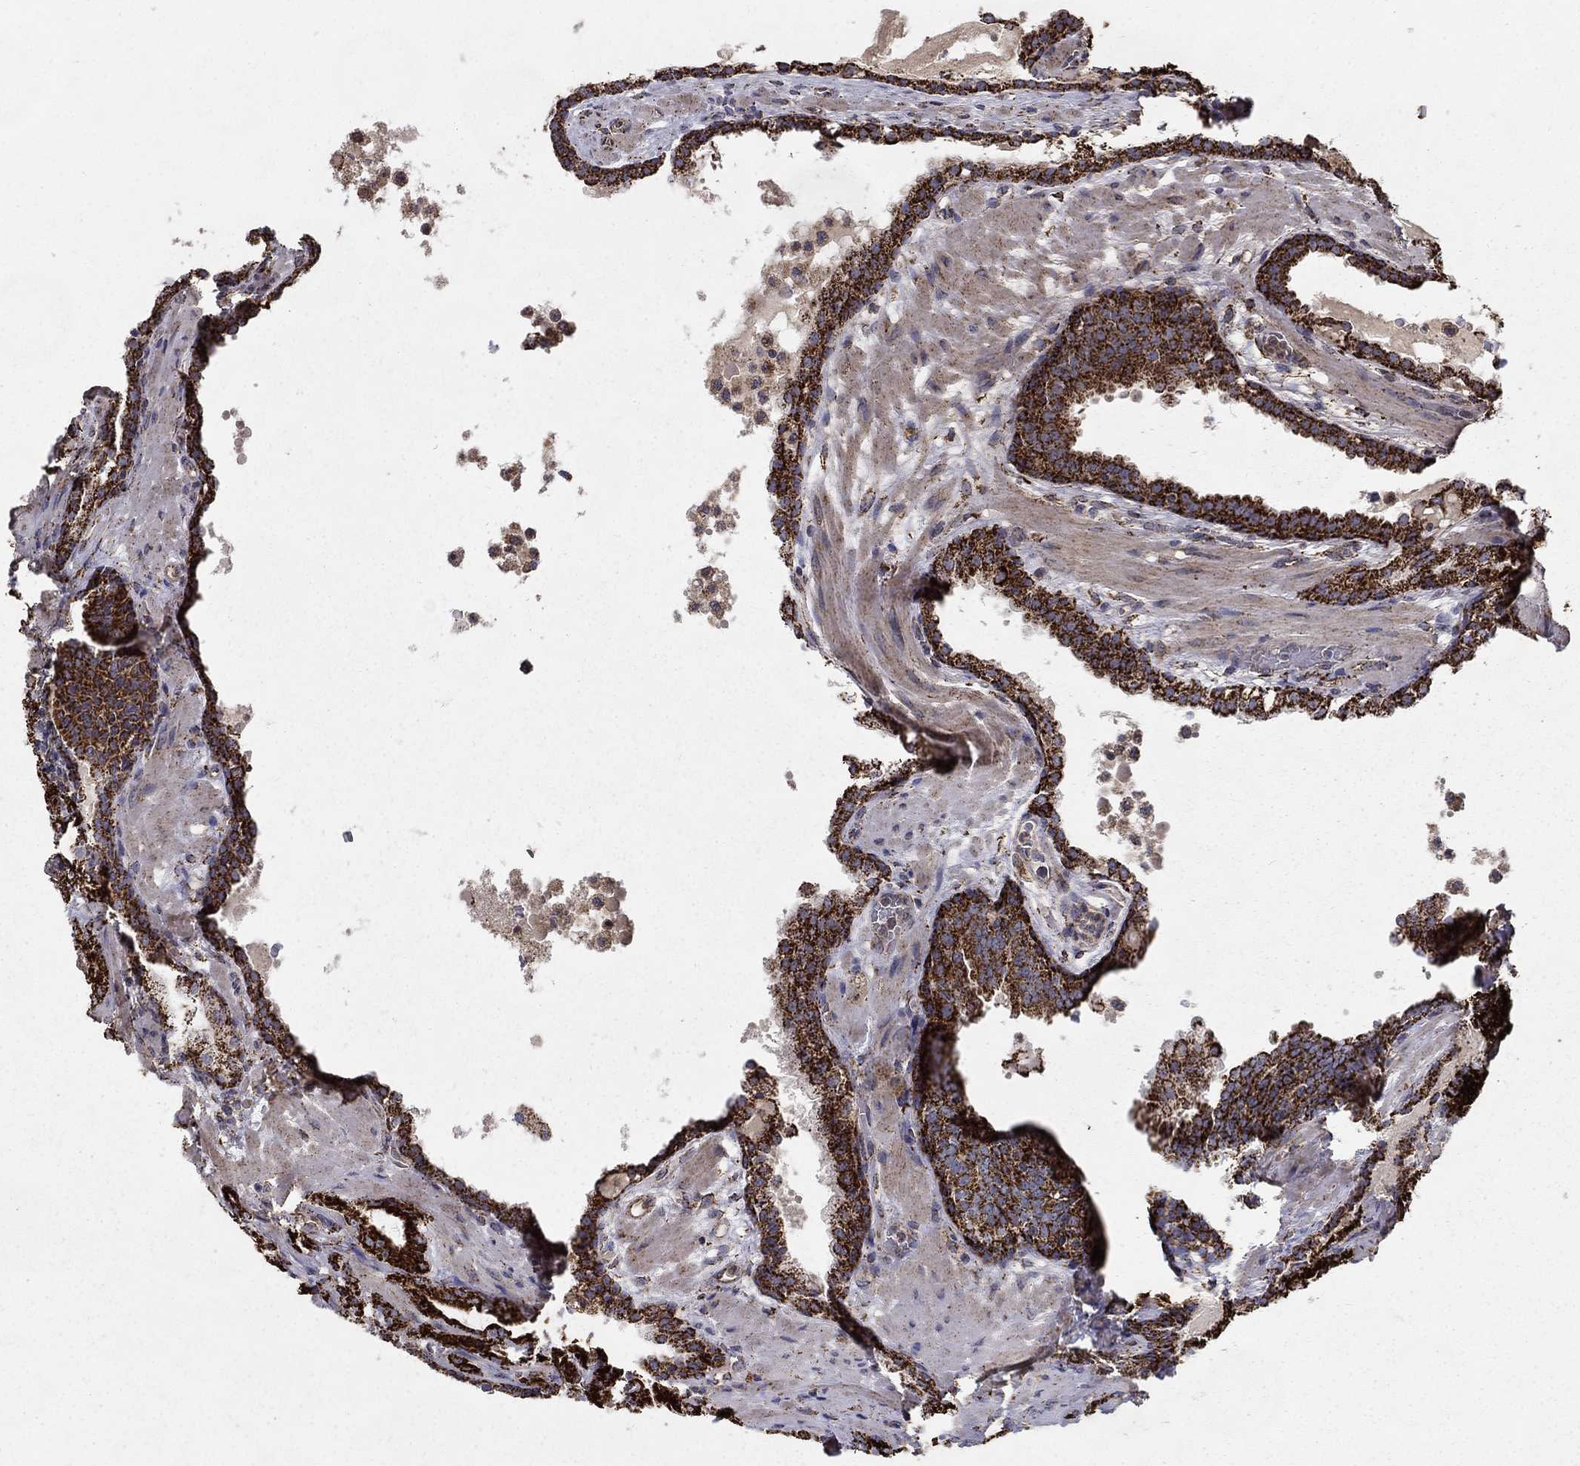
{"staining": {"intensity": "strong", "quantity": ">75%", "location": "cytoplasmic/membranous"}, "tissue": "prostate cancer", "cell_type": "Tumor cells", "image_type": "cancer", "snomed": [{"axis": "morphology", "description": "Adenocarcinoma, NOS"}, {"axis": "topography", "description": "Prostate"}], "caption": "Prostate cancer stained with DAB (3,3'-diaminobenzidine) immunohistochemistry demonstrates high levels of strong cytoplasmic/membranous staining in approximately >75% of tumor cells. Ihc stains the protein of interest in brown and the nuclei are stained blue.", "gene": "GCSH", "patient": {"sex": "male", "age": 69}}